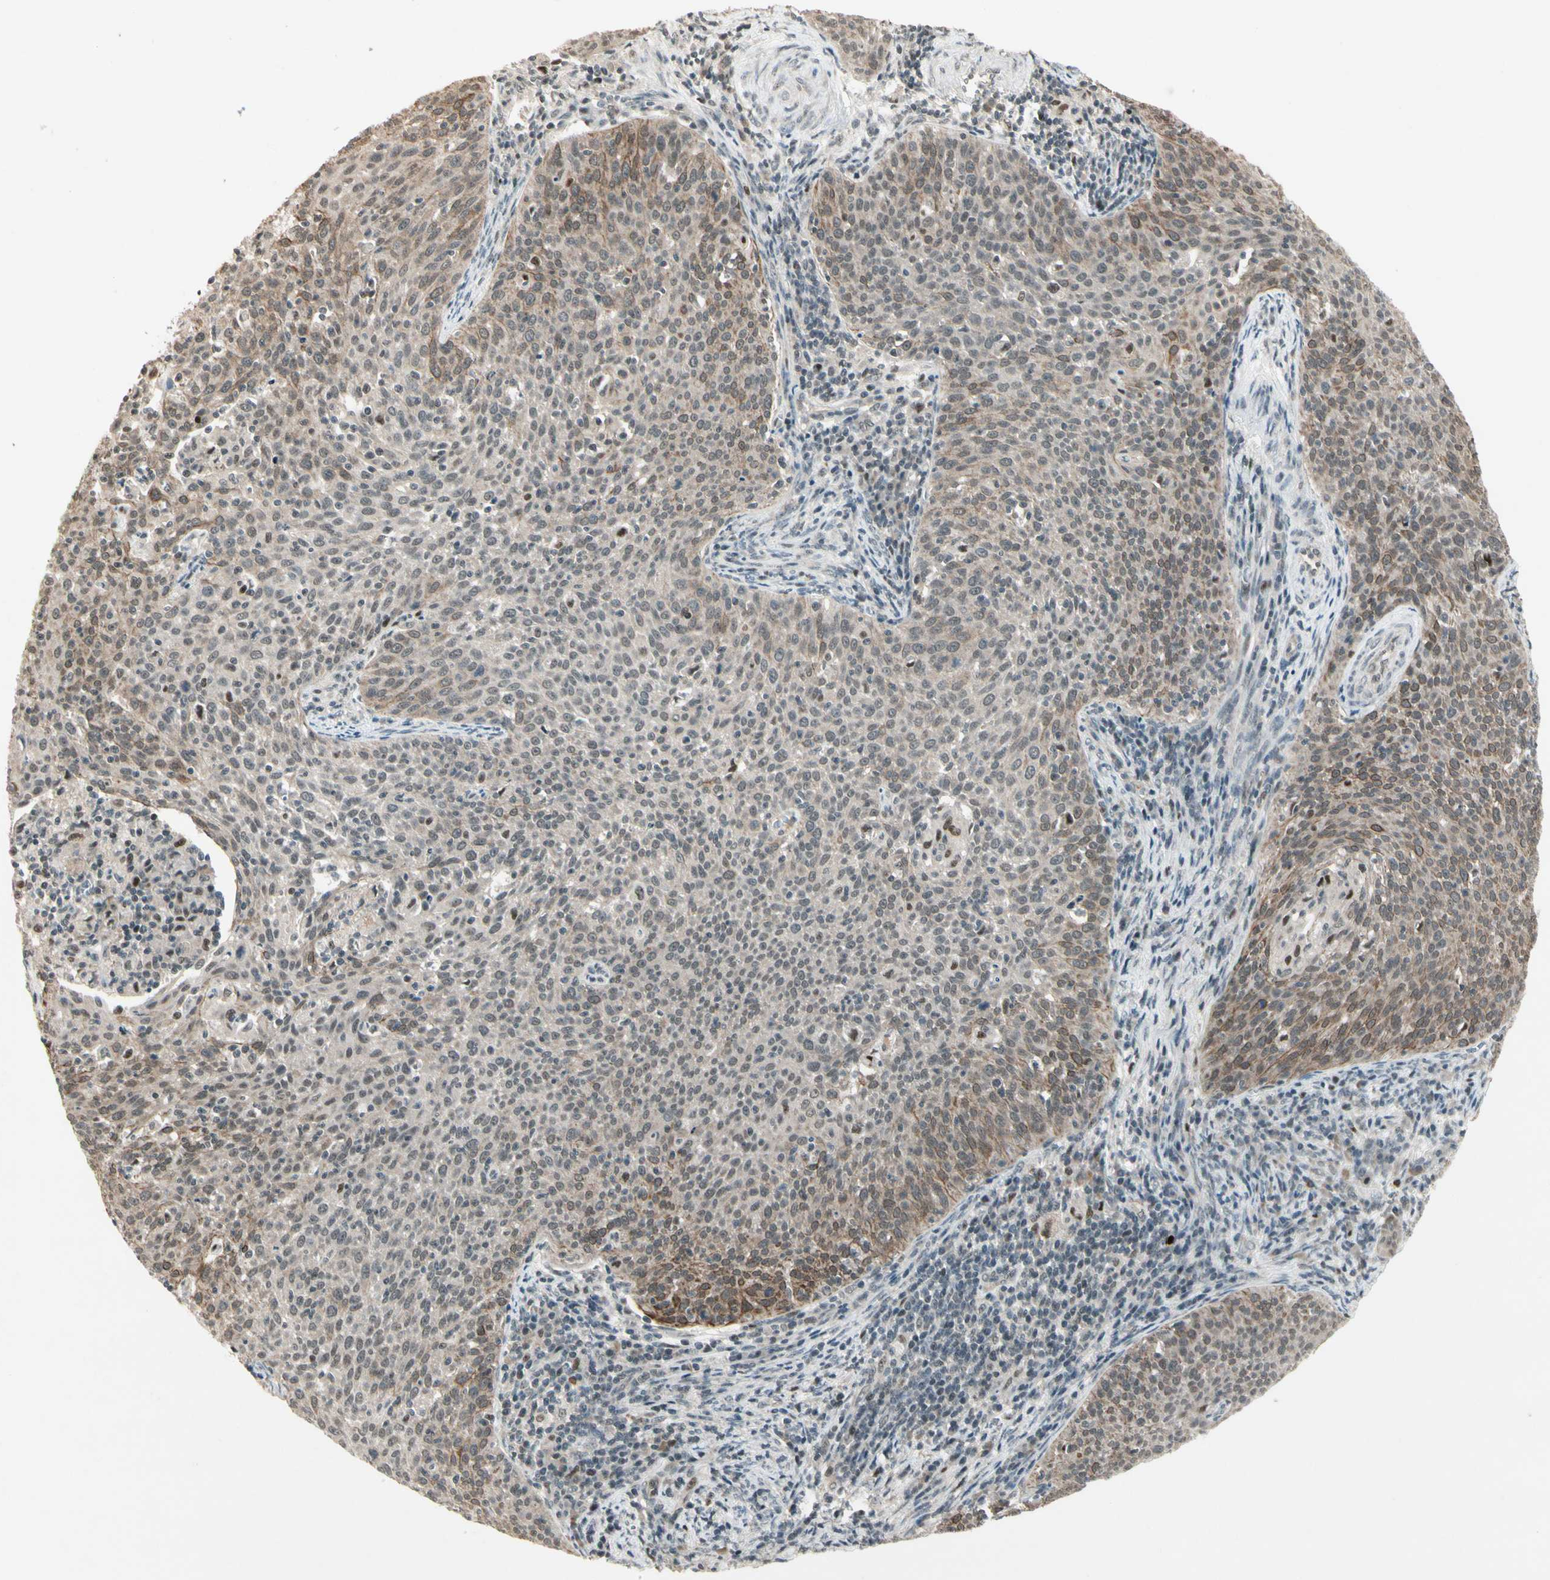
{"staining": {"intensity": "moderate", "quantity": "25%-75%", "location": "cytoplasmic/membranous"}, "tissue": "cervical cancer", "cell_type": "Tumor cells", "image_type": "cancer", "snomed": [{"axis": "morphology", "description": "Squamous cell carcinoma, NOS"}, {"axis": "topography", "description": "Cervix"}], "caption": "Protein expression analysis of human cervical cancer reveals moderate cytoplasmic/membranous expression in approximately 25%-75% of tumor cells. The staining was performed using DAB, with brown indicating positive protein expression. Nuclei are stained blue with hematoxylin.", "gene": "CDK11A", "patient": {"sex": "female", "age": 38}}